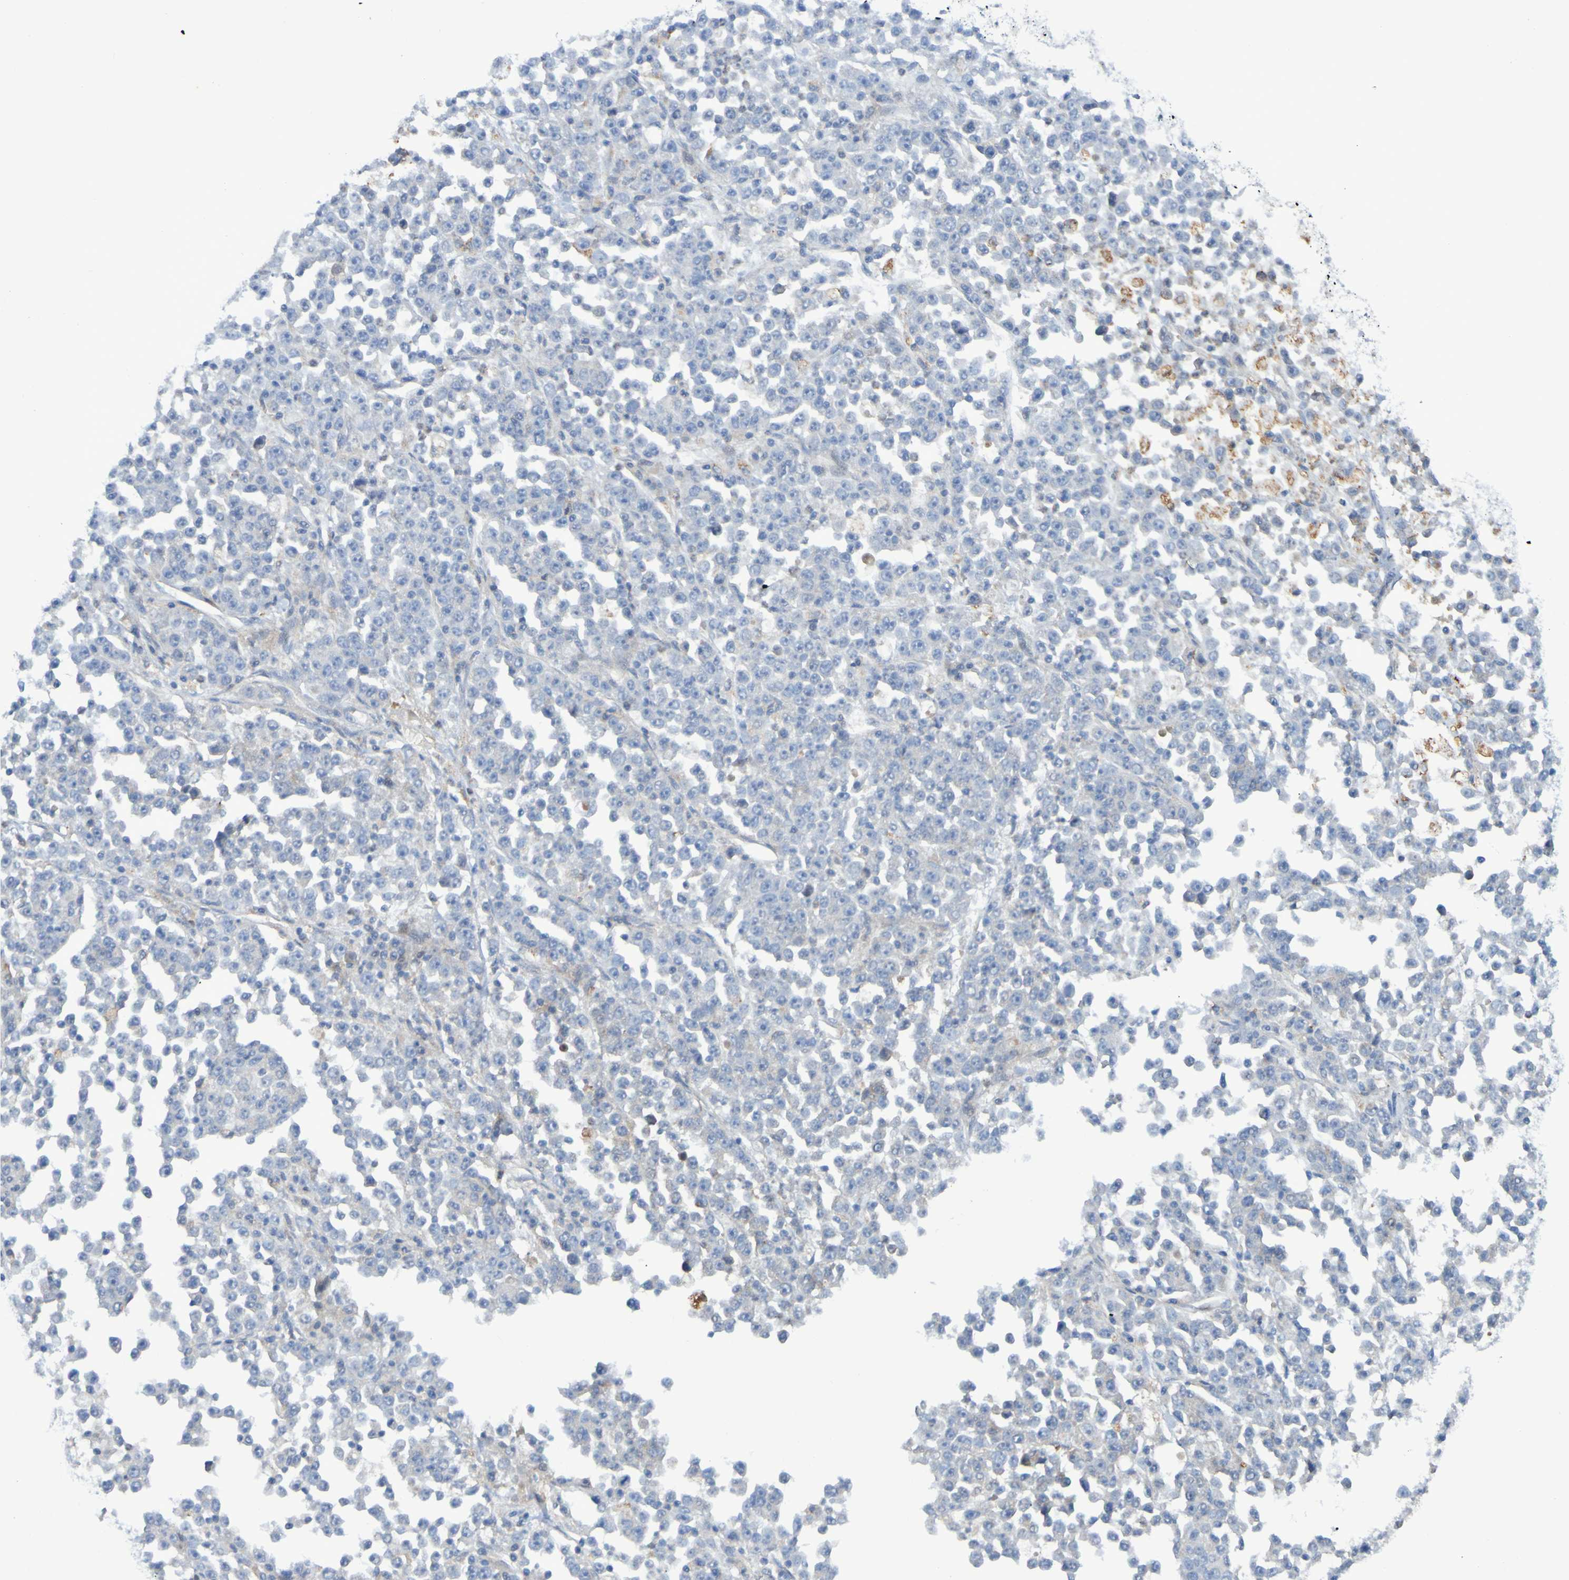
{"staining": {"intensity": "negative", "quantity": "none", "location": "none"}, "tissue": "stomach cancer", "cell_type": "Tumor cells", "image_type": "cancer", "snomed": [{"axis": "morphology", "description": "Normal tissue, NOS"}, {"axis": "morphology", "description": "Adenocarcinoma, NOS"}, {"axis": "topography", "description": "Stomach, upper"}, {"axis": "topography", "description": "Stomach"}], "caption": "An image of human stomach cancer (adenocarcinoma) is negative for staining in tumor cells.", "gene": "FBP2", "patient": {"sex": "male", "age": 59}}